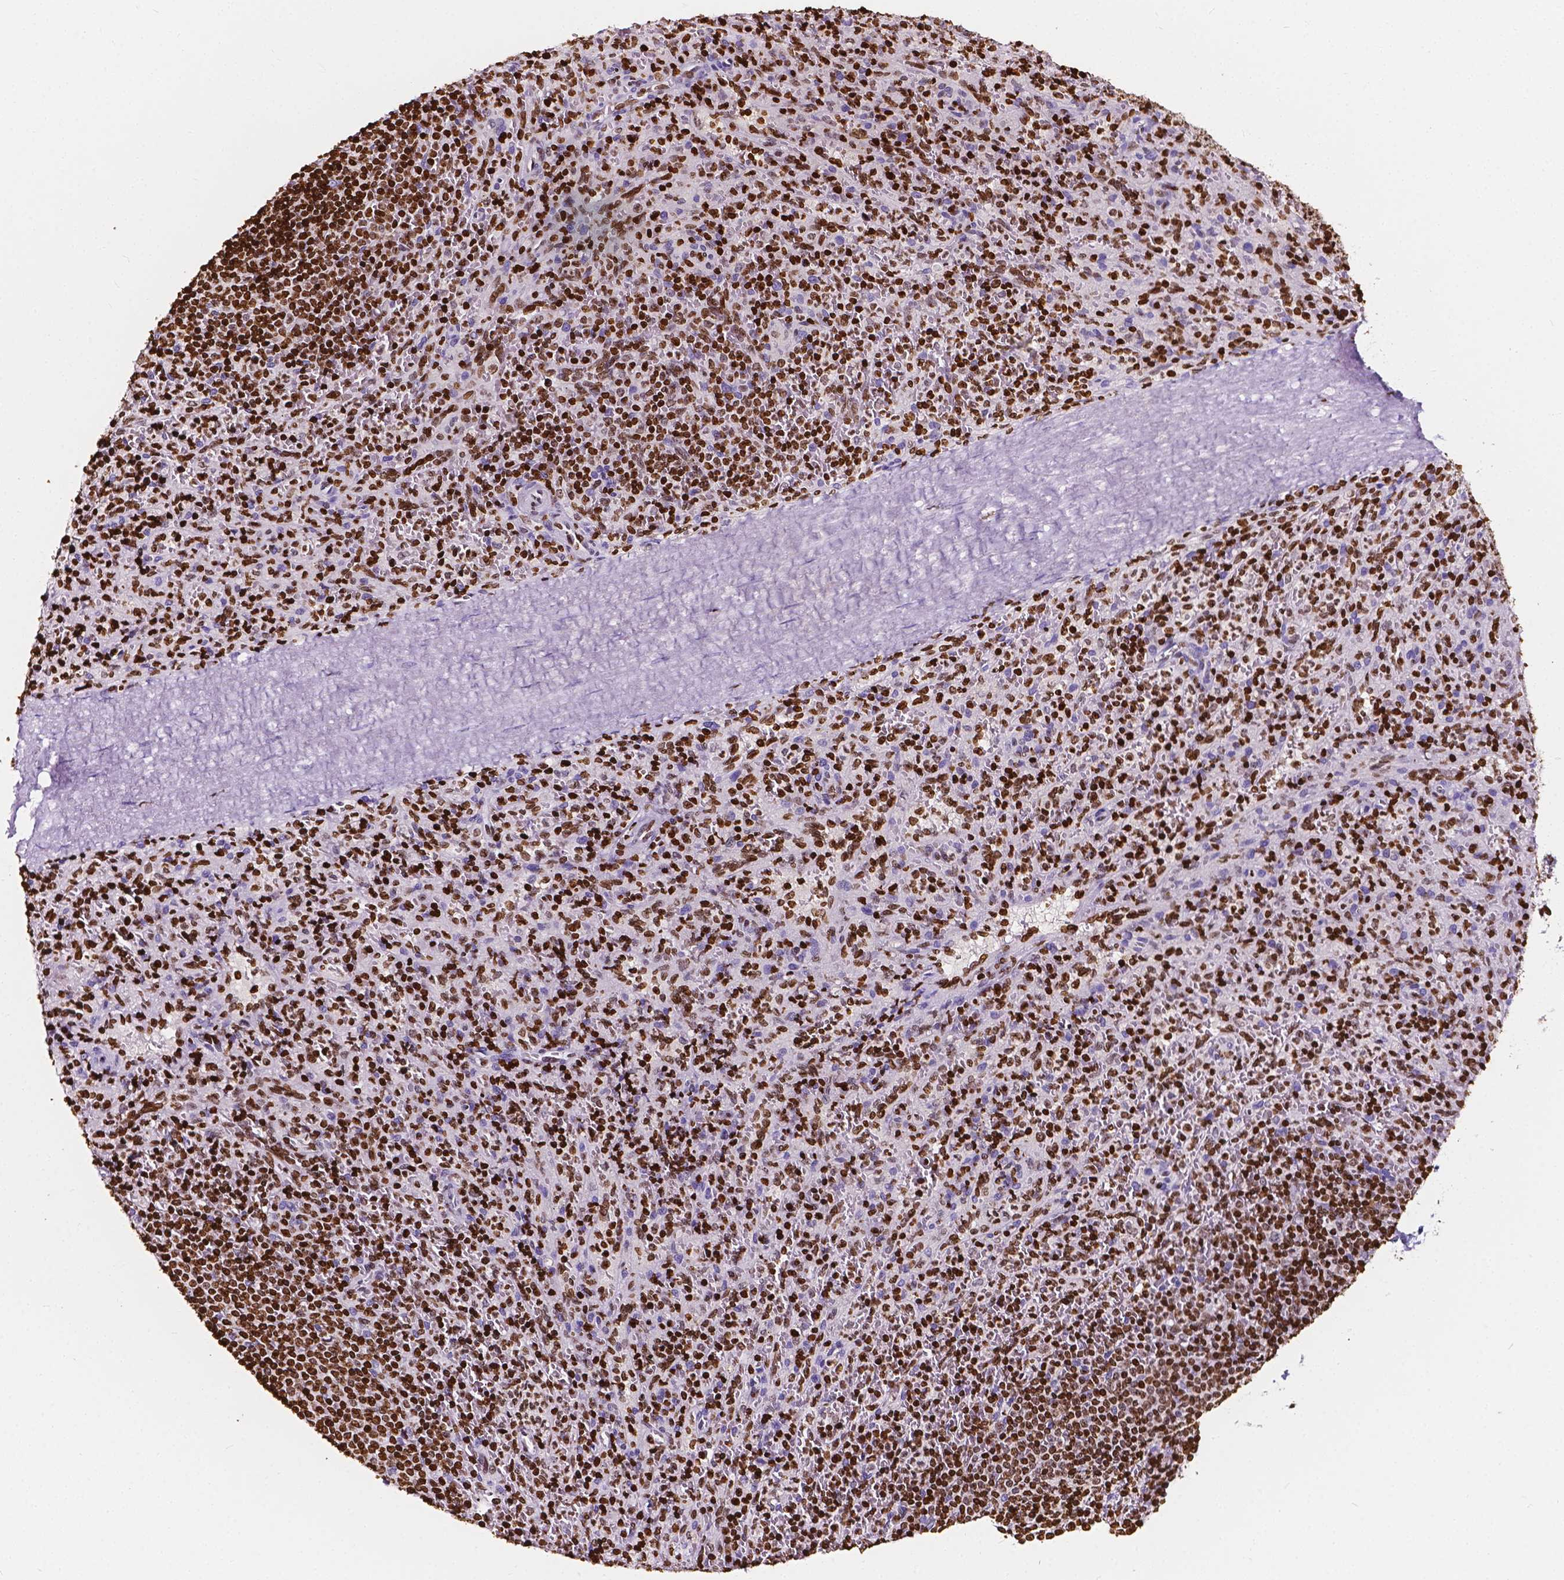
{"staining": {"intensity": "strong", "quantity": "25%-75%", "location": "nuclear"}, "tissue": "spleen", "cell_type": "Cells in red pulp", "image_type": "normal", "snomed": [{"axis": "morphology", "description": "Normal tissue, NOS"}, {"axis": "topography", "description": "Spleen"}], "caption": "Strong nuclear positivity is seen in about 25%-75% of cells in red pulp in benign spleen. The staining was performed using DAB to visualize the protein expression in brown, while the nuclei were stained in blue with hematoxylin (Magnification: 20x).", "gene": "CBY3", "patient": {"sex": "male", "age": 57}}